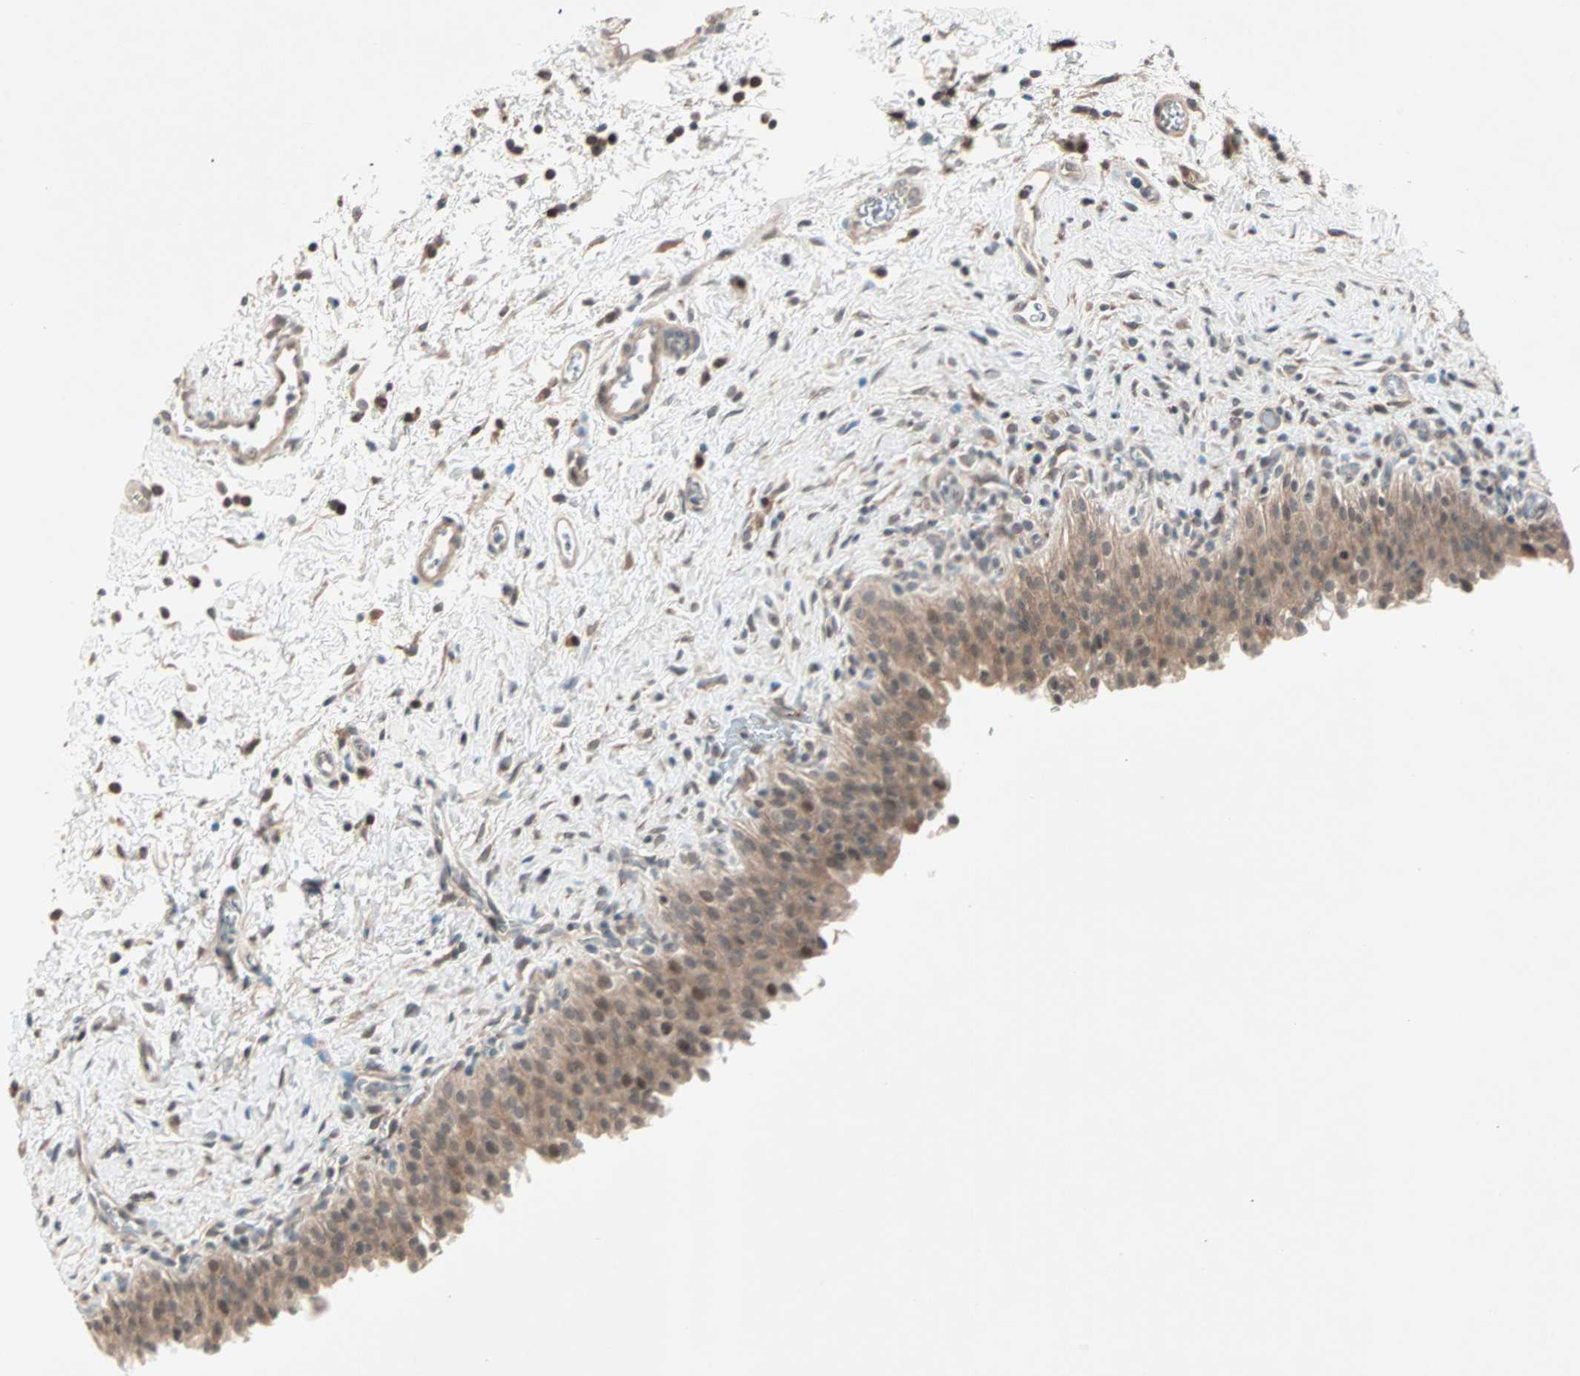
{"staining": {"intensity": "weak", "quantity": ">75%", "location": "cytoplasmic/membranous,nuclear"}, "tissue": "urinary bladder", "cell_type": "Urothelial cells", "image_type": "normal", "snomed": [{"axis": "morphology", "description": "Normal tissue, NOS"}, {"axis": "topography", "description": "Urinary bladder"}], "caption": "This histopathology image demonstrates unremarkable urinary bladder stained with immunohistochemistry (IHC) to label a protein in brown. The cytoplasmic/membranous,nuclear of urothelial cells show weak positivity for the protein. Nuclei are counter-stained blue.", "gene": "PGBD1", "patient": {"sex": "male", "age": 51}}